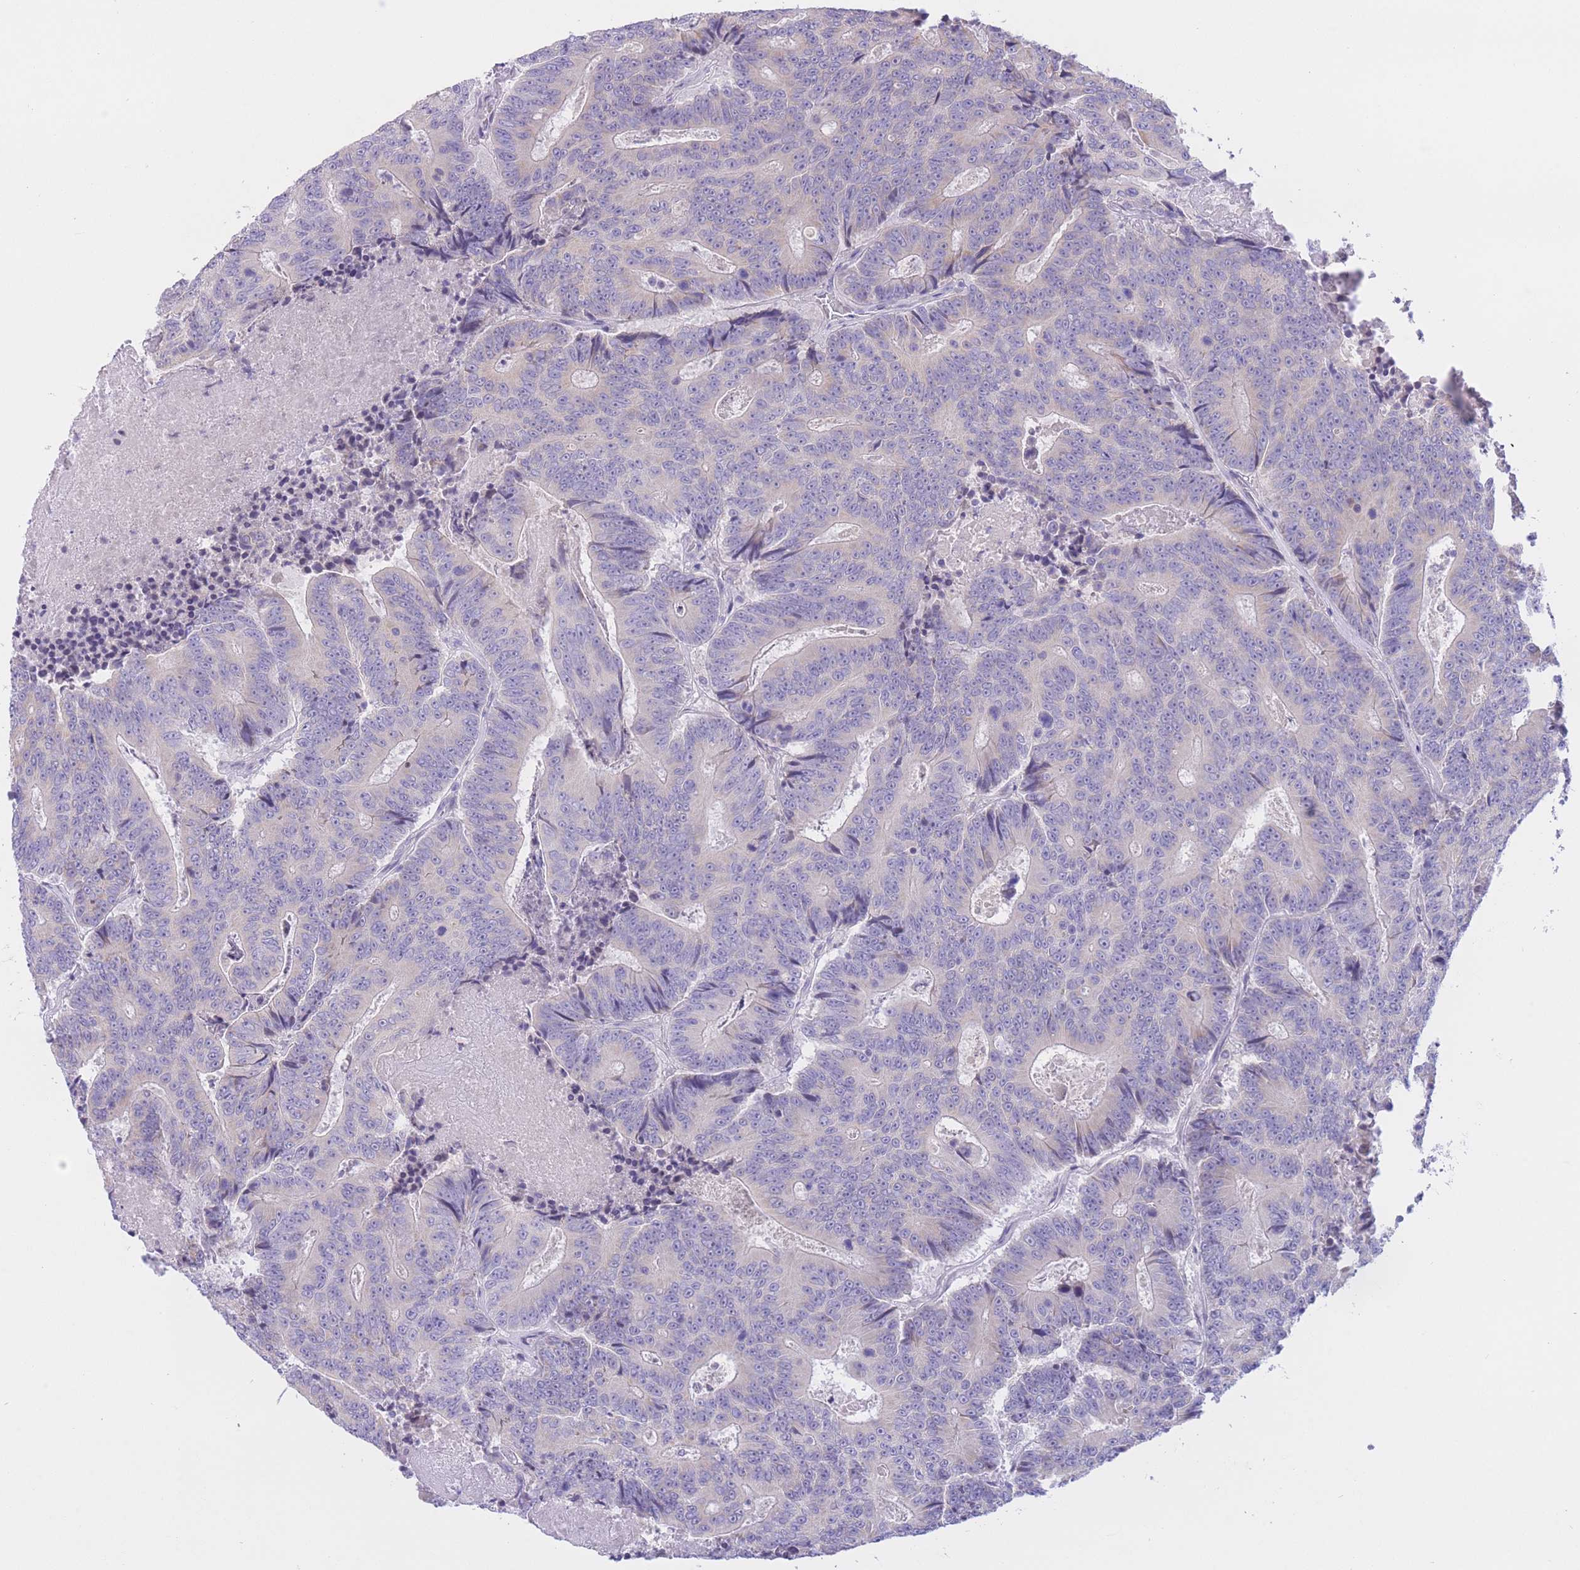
{"staining": {"intensity": "negative", "quantity": "none", "location": "none"}, "tissue": "colorectal cancer", "cell_type": "Tumor cells", "image_type": "cancer", "snomed": [{"axis": "morphology", "description": "Adenocarcinoma, NOS"}, {"axis": "topography", "description": "Colon"}], "caption": "Histopathology image shows no significant protein staining in tumor cells of colorectal adenocarcinoma.", "gene": "RPL39L", "patient": {"sex": "male", "age": 83}}